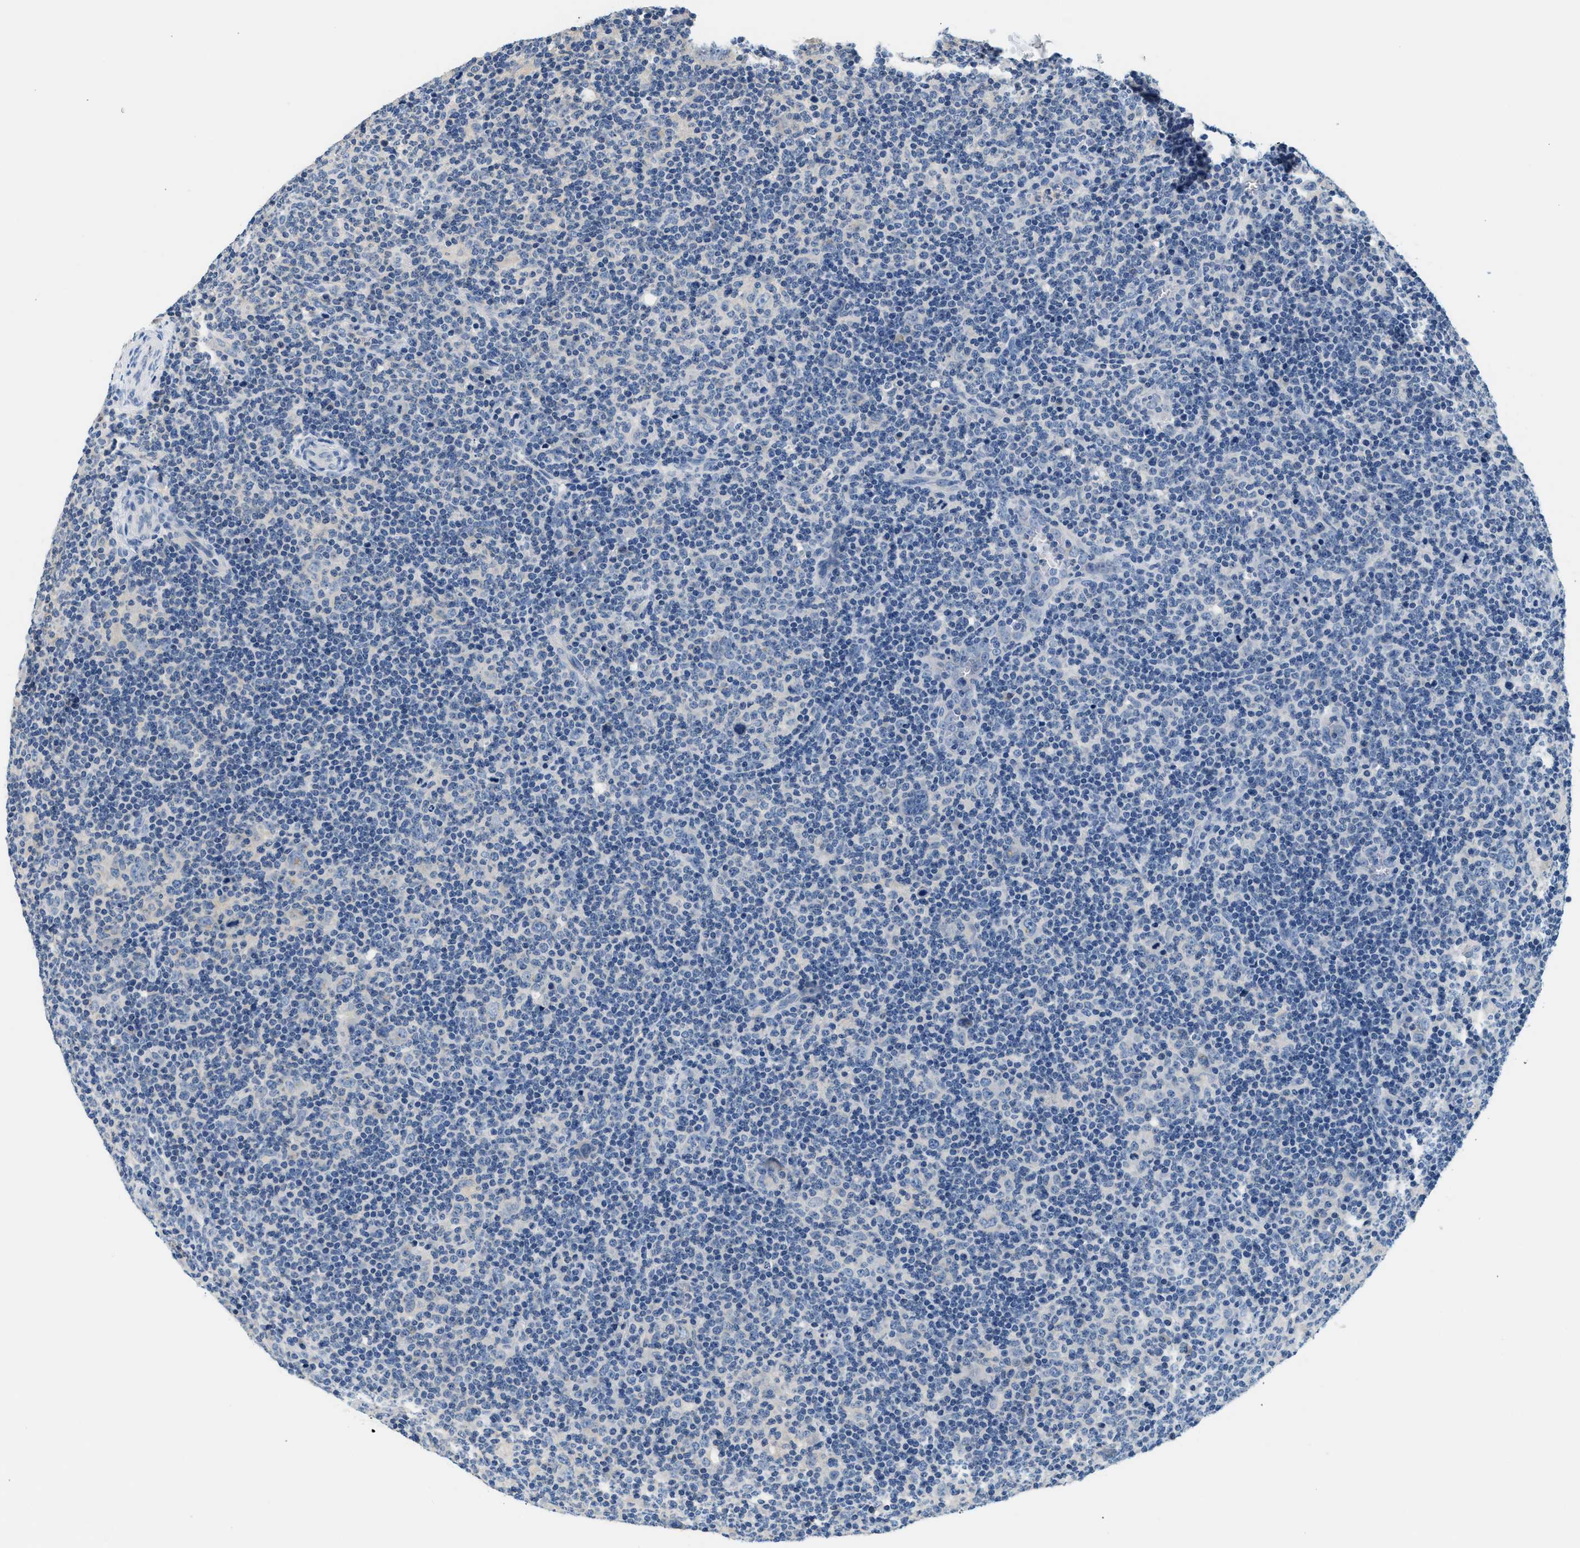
{"staining": {"intensity": "negative", "quantity": "none", "location": "none"}, "tissue": "lymphoma", "cell_type": "Tumor cells", "image_type": "cancer", "snomed": [{"axis": "morphology", "description": "Hodgkin's disease, NOS"}, {"axis": "topography", "description": "Lymph node"}], "caption": "High magnification brightfield microscopy of Hodgkin's disease stained with DAB (3,3'-diaminobenzidine) (brown) and counterstained with hematoxylin (blue): tumor cells show no significant staining. Brightfield microscopy of immunohistochemistry (IHC) stained with DAB (brown) and hematoxylin (blue), captured at high magnification.", "gene": "SLC35E1", "patient": {"sex": "female", "age": 57}}